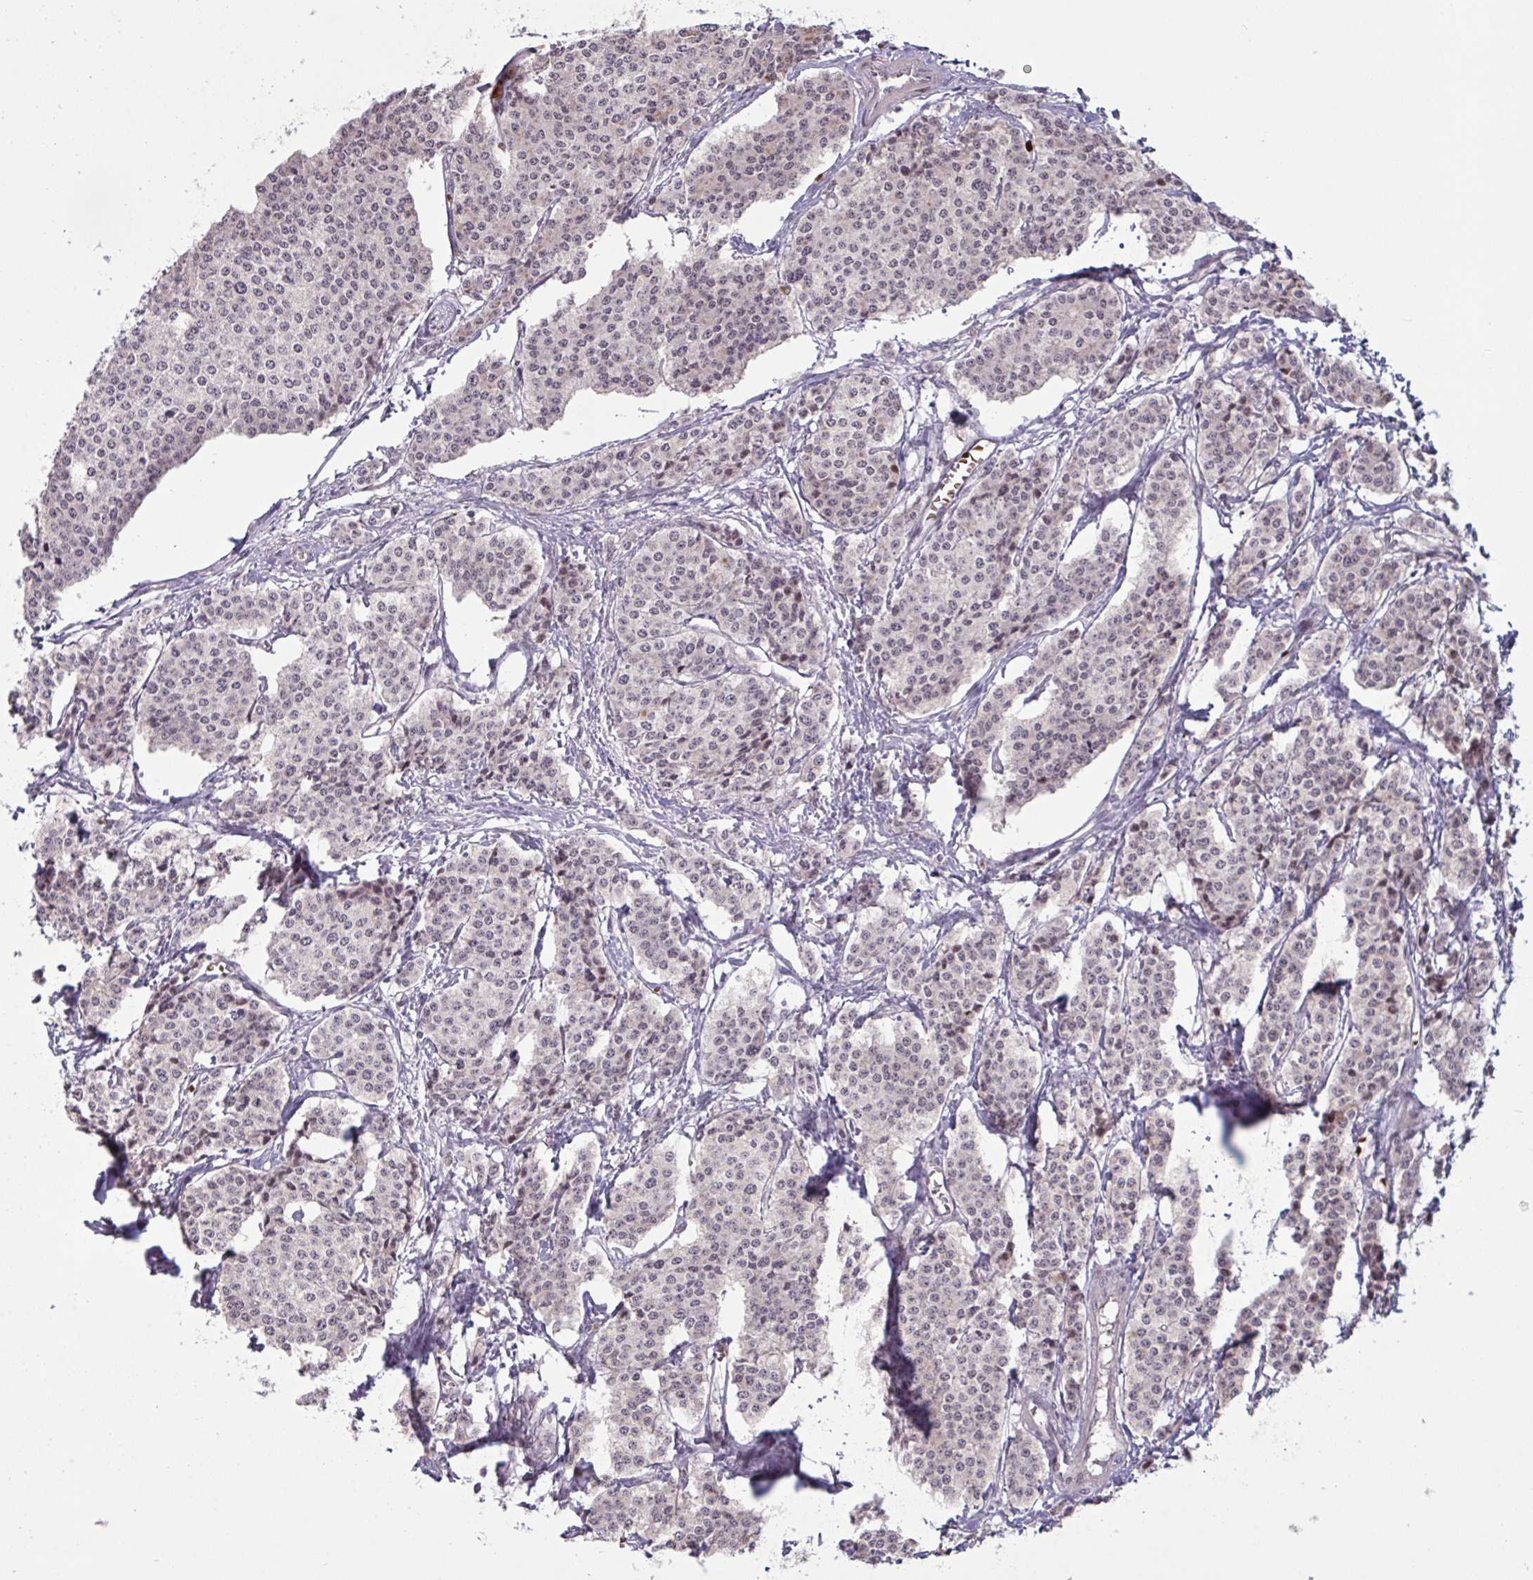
{"staining": {"intensity": "weak", "quantity": "25%-75%", "location": "nuclear"}, "tissue": "carcinoid", "cell_type": "Tumor cells", "image_type": "cancer", "snomed": [{"axis": "morphology", "description": "Carcinoid, malignant, NOS"}, {"axis": "topography", "description": "Small intestine"}], "caption": "Human carcinoid stained with a protein marker demonstrates weak staining in tumor cells.", "gene": "RFPL4B", "patient": {"sex": "female", "age": 64}}